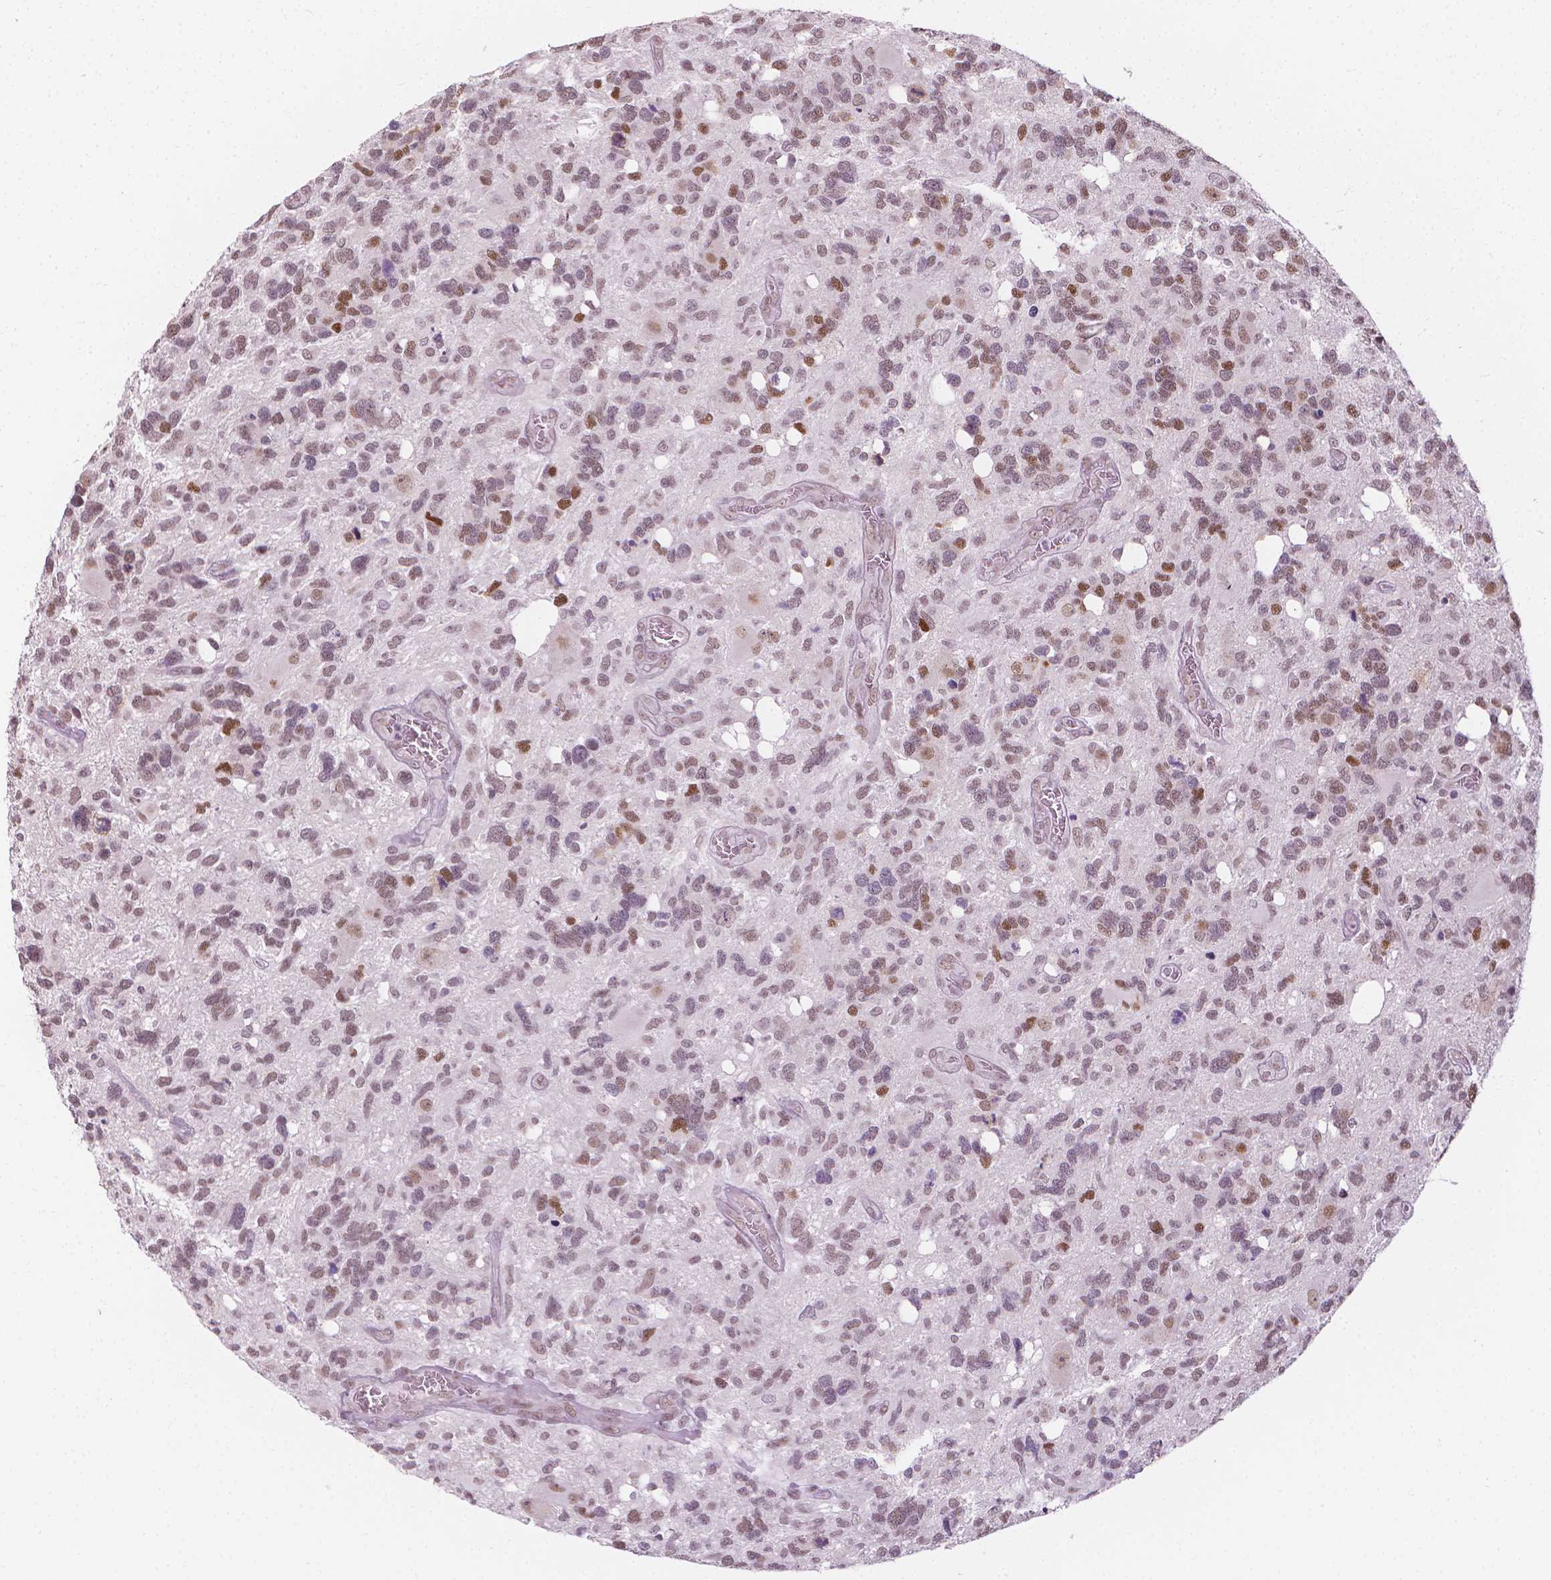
{"staining": {"intensity": "weak", "quantity": "25%-75%", "location": "nuclear"}, "tissue": "glioma", "cell_type": "Tumor cells", "image_type": "cancer", "snomed": [{"axis": "morphology", "description": "Glioma, malignant, High grade"}, {"axis": "topography", "description": "Brain"}], "caption": "IHC (DAB) staining of human malignant glioma (high-grade) exhibits weak nuclear protein expression in approximately 25%-75% of tumor cells.", "gene": "CDKN1C", "patient": {"sex": "male", "age": 49}}